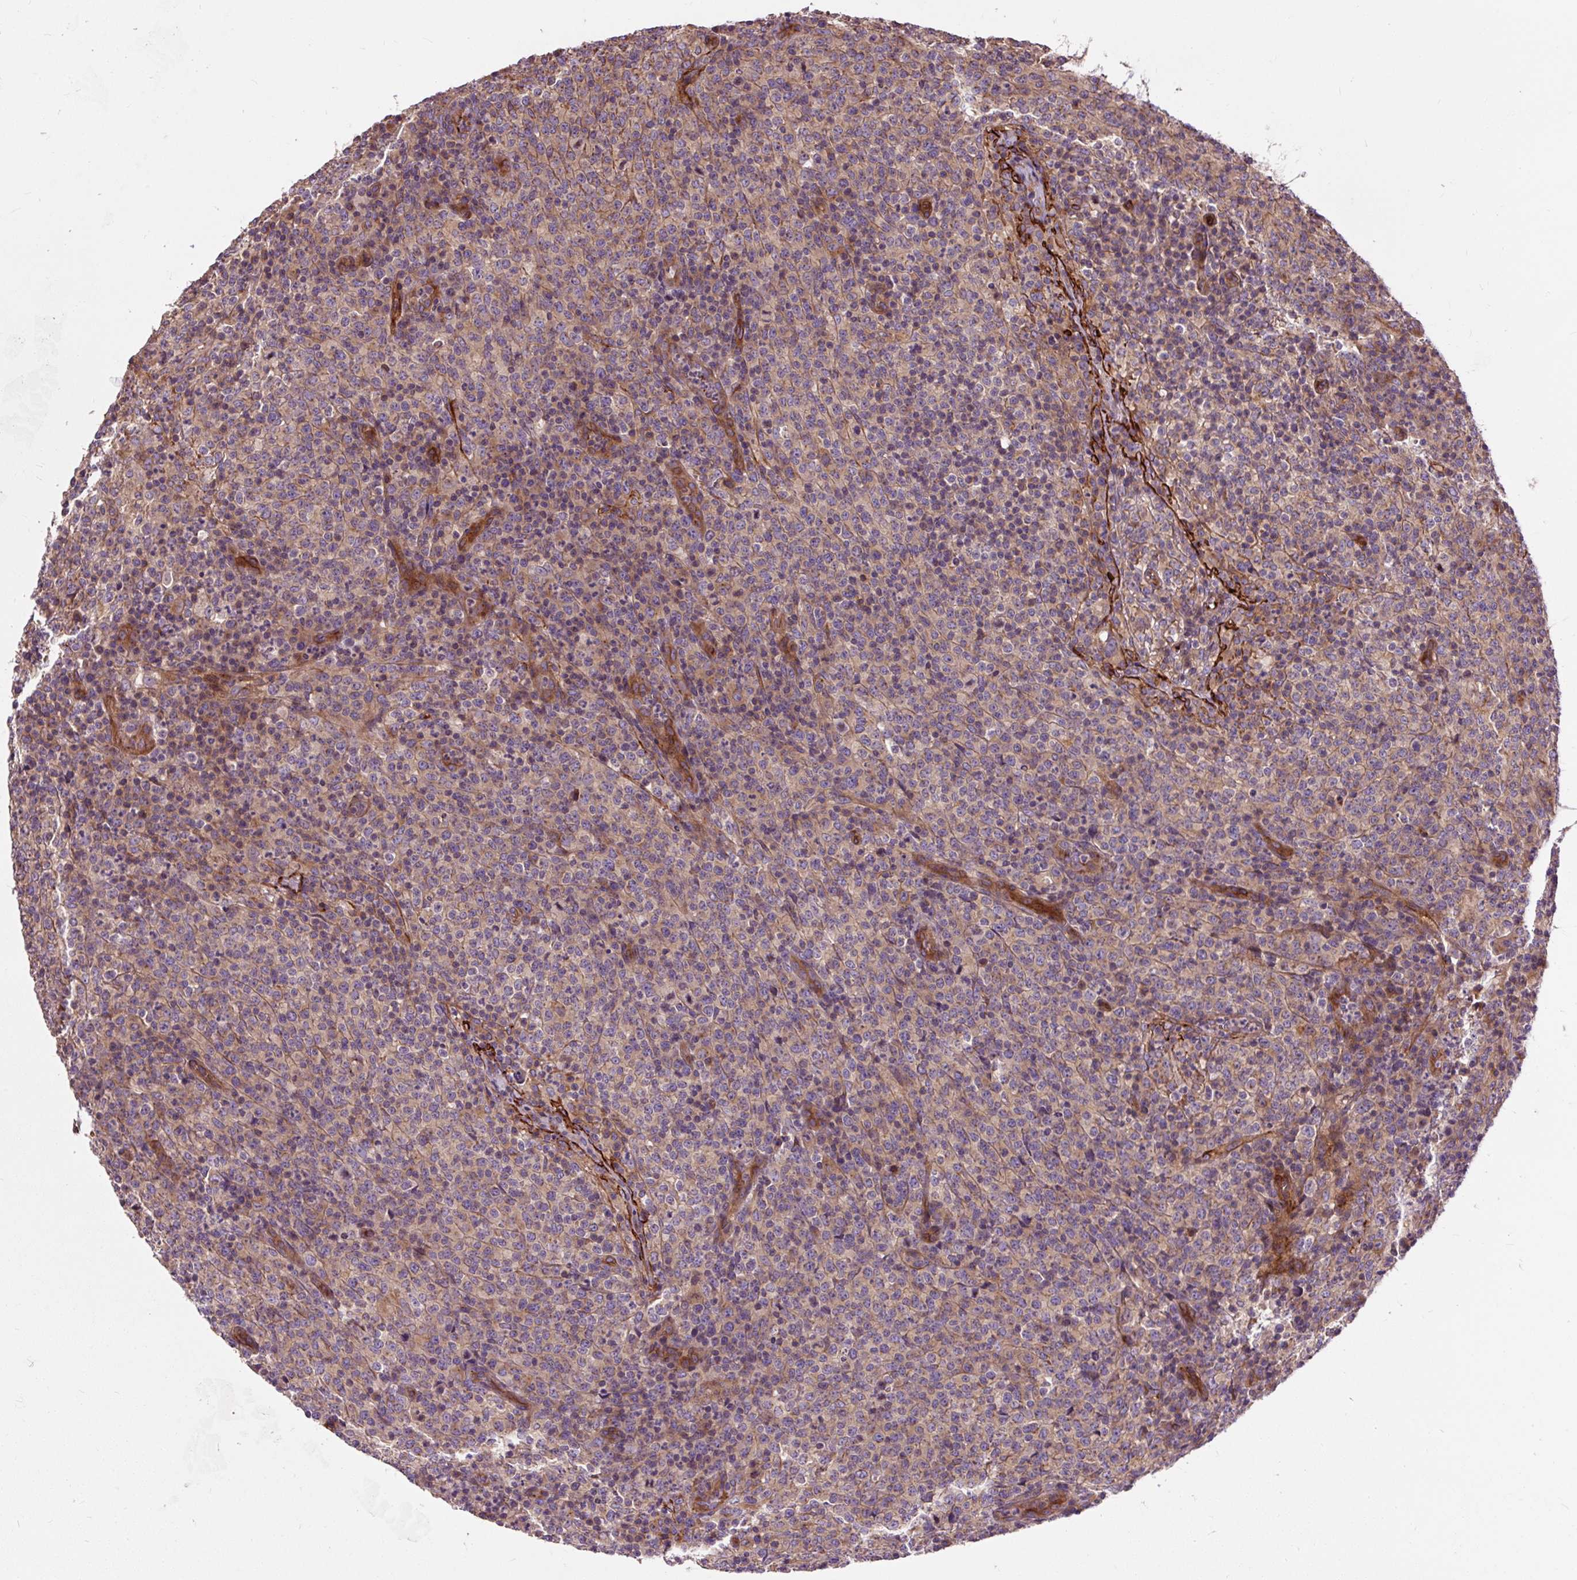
{"staining": {"intensity": "weak", "quantity": "<25%", "location": "cytoplasmic/membranous"}, "tissue": "lymphoma", "cell_type": "Tumor cells", "image_type": "cancer", "snomed": [{"axis": "morphology", "description": "Malignant lymphoma, non-Hodgkin's type, High grade"}, {"axis": "topography", "description": "Lymph node"}], "caption": "Micrograph shows no significant protein staining in tumor cells of malignant lymphoma, non-Hodgkin's type (high-grade).", "gene": "PCDHGB3", "patient": {"sex": "male", "age": 54}}